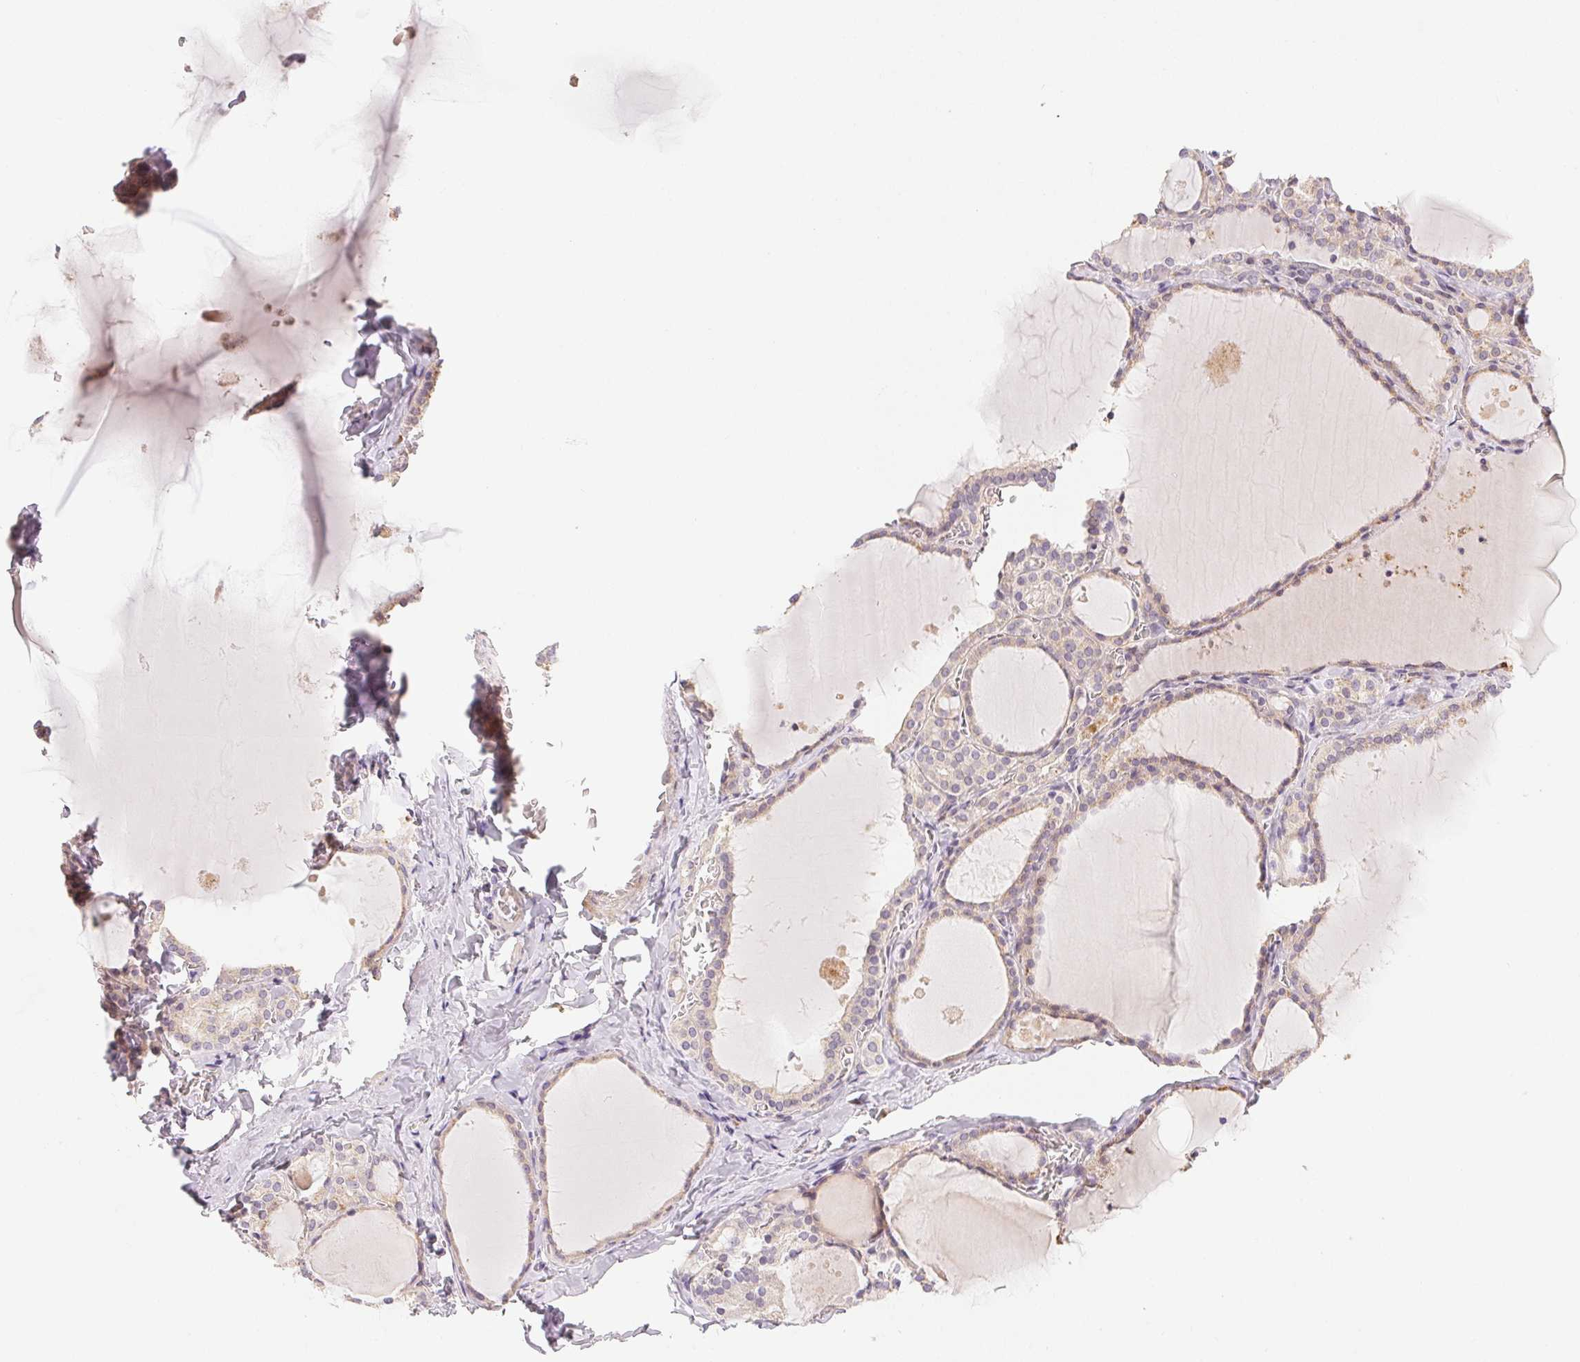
{"staining": {"intensity": "weak", "quantity": "25%-75%", "location": "cytoplasmic/membranous"}, "tissue": "thyroid gland", "cell_type": "Glandular cells", "image_type": "normal", "snomed": [{"axis": "morphology", "description": "Normal tissue, NOS"}, {"axis": "topography", "description": "Thyroid gland"}], "caption": "Immunohistochemical staining of normal thyroid gland demonstrates low levels of weak cytoplasmic/membranous positivity in approximately 25%-75% of glandular cells. (Brightfield microscopy of DAB IHC at high magnification).", "gene": "RPGRIP1", "patient": {"sex": "male", "age": 56}}